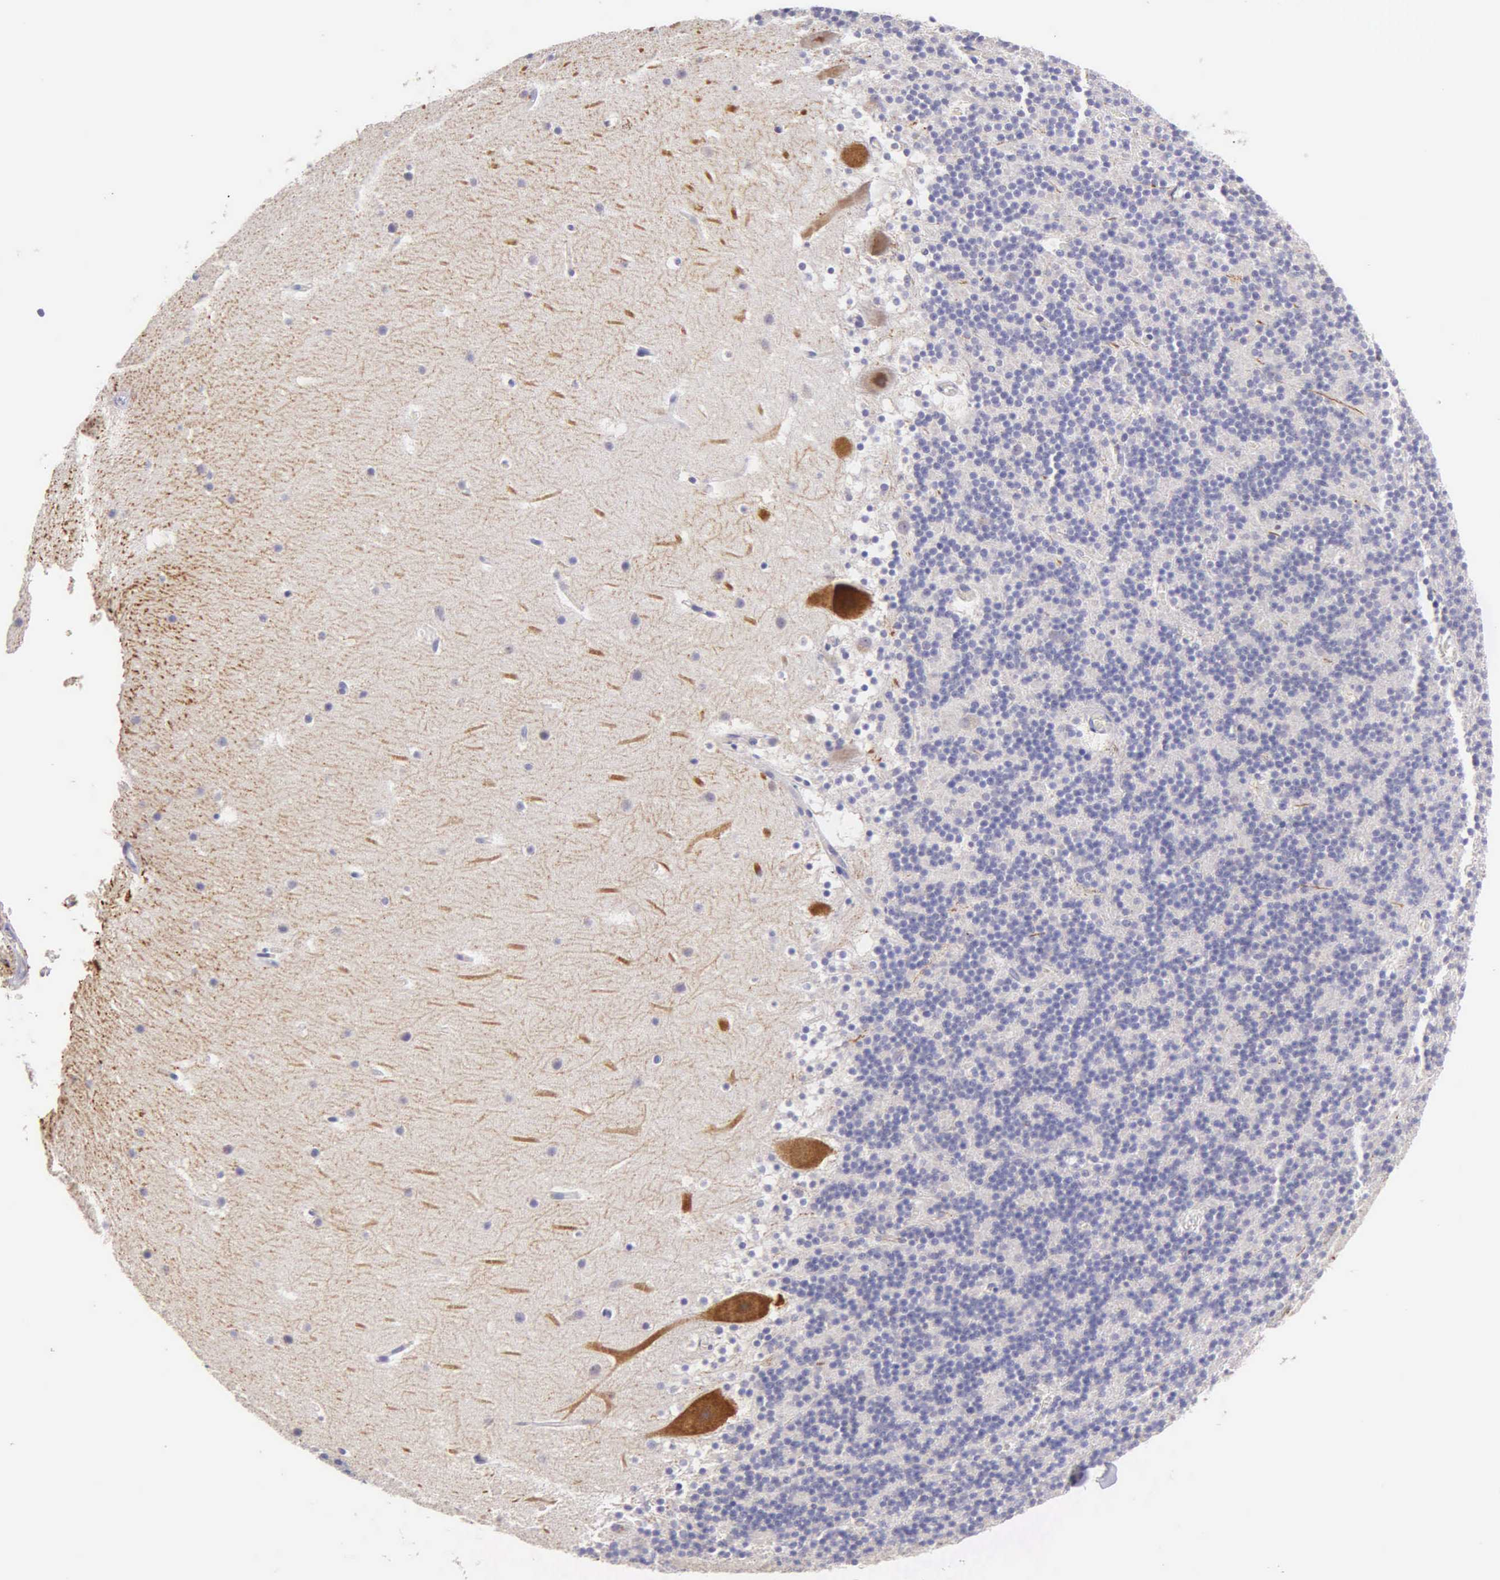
{"staining": {"intensity": "negative", "quantity": "none", "location": "none"}, "tissue": "cerebellum", "cell_type": "Cells in granular layer", "image_type": "normal", "snomed": [{"axis": "morphology", "description": "Normal tissue, NOS"}, {"axis": "topography", "description": "Cerebellum"}], "caption": "A micrograph of cerebellum stained for a protein displays no brown staining in cells in granular layer.", "gene": "ESR1", "patient": {"sex": "male", "age": 45}}